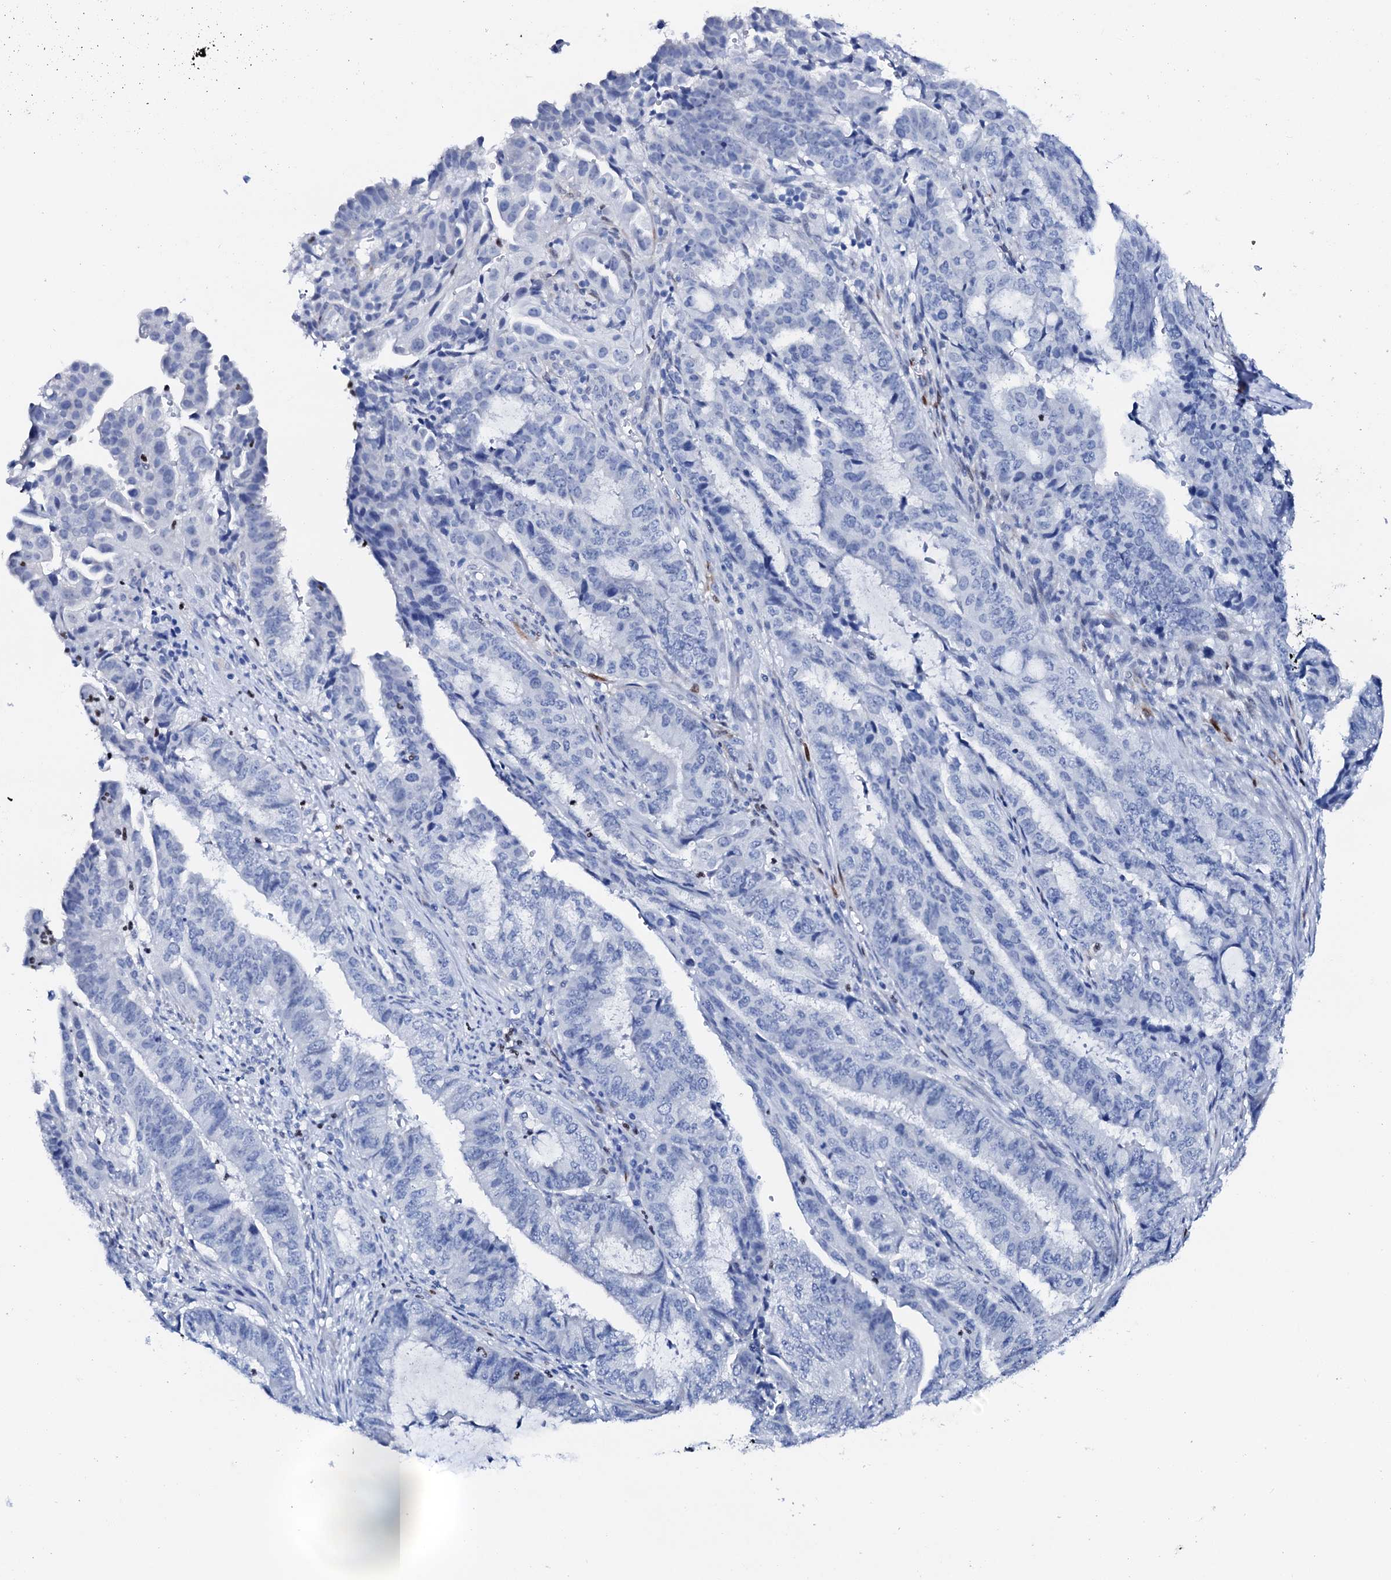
{"staining": {"intensity": "negative", "quantity": "none", "location": "none"}, "tissue": "endometrial cancer", "cell_type": "Tumor cells", "image_type": "cancer", "snomed": [{"axis": "morphology", "description": "Adenocarcinoma, NOS"}, {"axis": "topography", "description": "Endometrium"}], "caption": "Immunohistochemistry photomicrograph of neoplastic tissue: adenocarcinoma (endometrial) stained with DAB shows no significant protein expression in tumor cells. (DAB (3,3'-diaminobenzidine) immunohistochemistry, high magnification).", "gene": "NRIP2", "patient": {"sex": "female", "age": 51}}